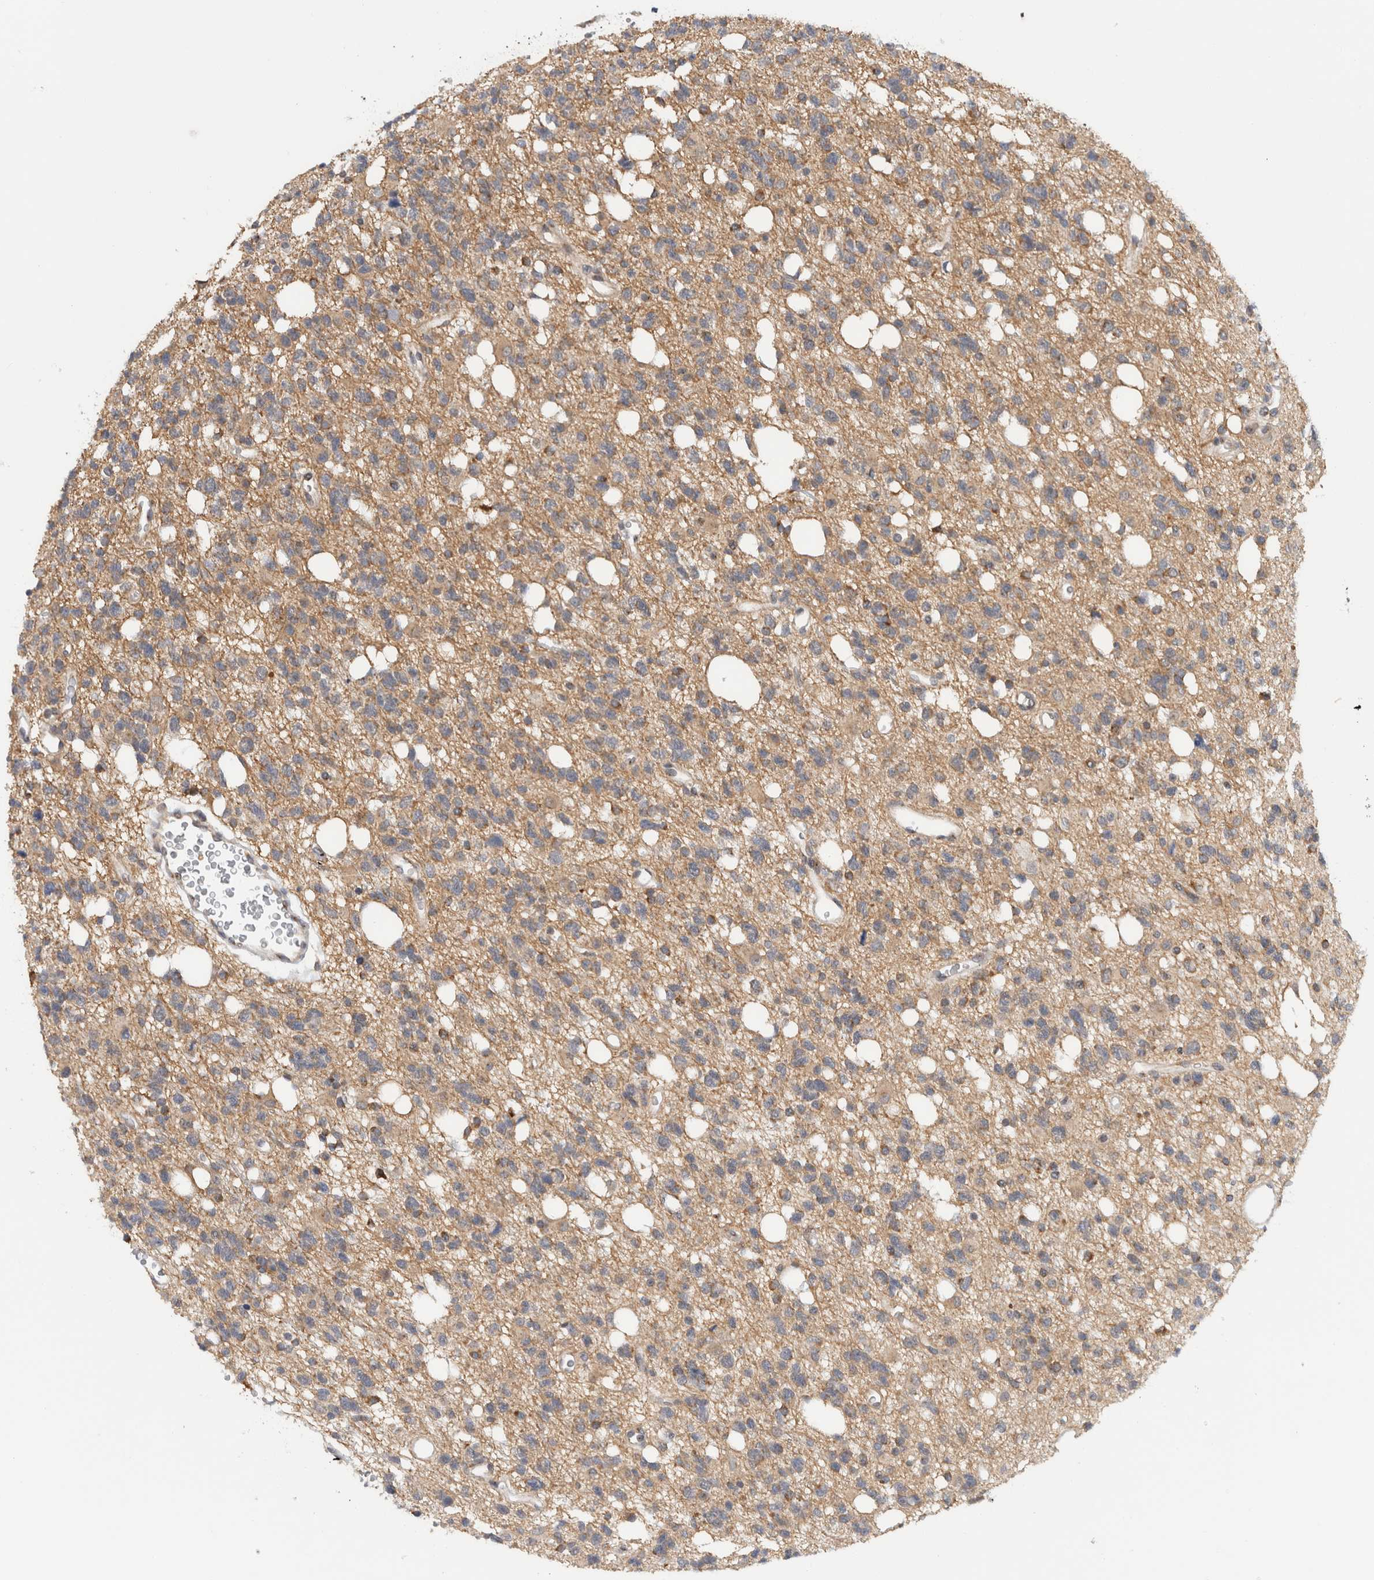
{"staining": {"intensity": "weak", "quantity": "<25%", "location": "cytoplasmic/membranous"}, "tissue": "glioma", "cell_type": "Tumor cells", "image_type": "cancer", "snomed": [{"axis": "morphology", "description": "Glioma, malignant, High grade"}, {"axis": "topography", "description": "Brain"}], "caption": "High power microscopy image of an IHC histopathology image of glioma, revealing no significant positivity in tumor cells. (Stains: DAB (3,3'-diaminobenzidine) IHC with hematoxylin counter stain, Microscopy: brightfield microscopy at high magnification).", "gene": "CMC2", "patient": {"sex": "female", "age": 62}}